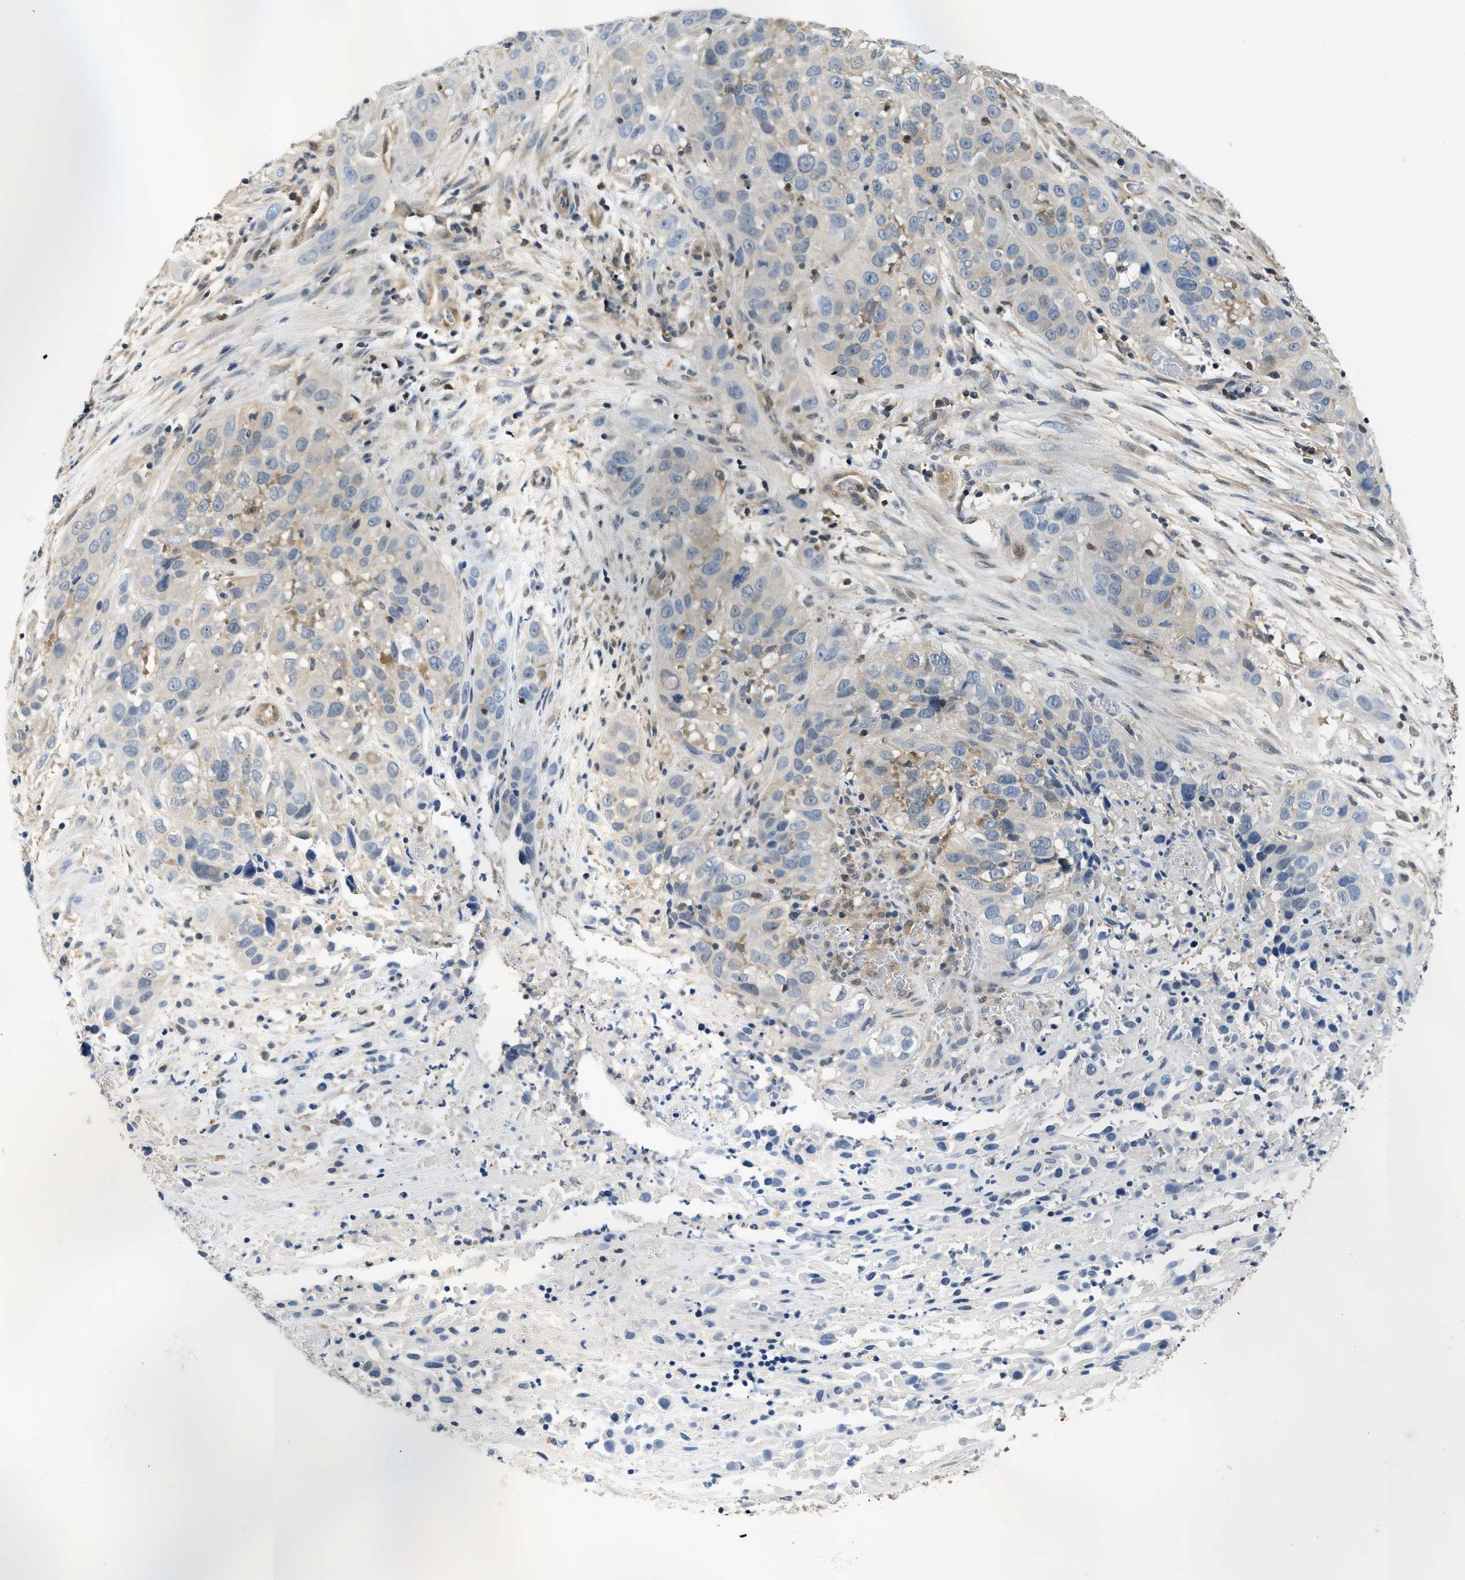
{"staining": {"intensity": "negative", "quantity": "none", "location": "none"}, "tissue": "cervical cancer", "cell_type": "Tumor cells", "image_type": "cancer", "snomed": [{"axis": "morphology", "description": "Squamous cell carcinoma, NOS"}, {"axis": "topography", "description": "Cervix"}], "caption": "A photomicrograph of cervical cancer stained for a protein displays no brown staining in tumor cells.", "gene": "EIF4EBP2", "patient": {"sex": "female", "age": 32}}